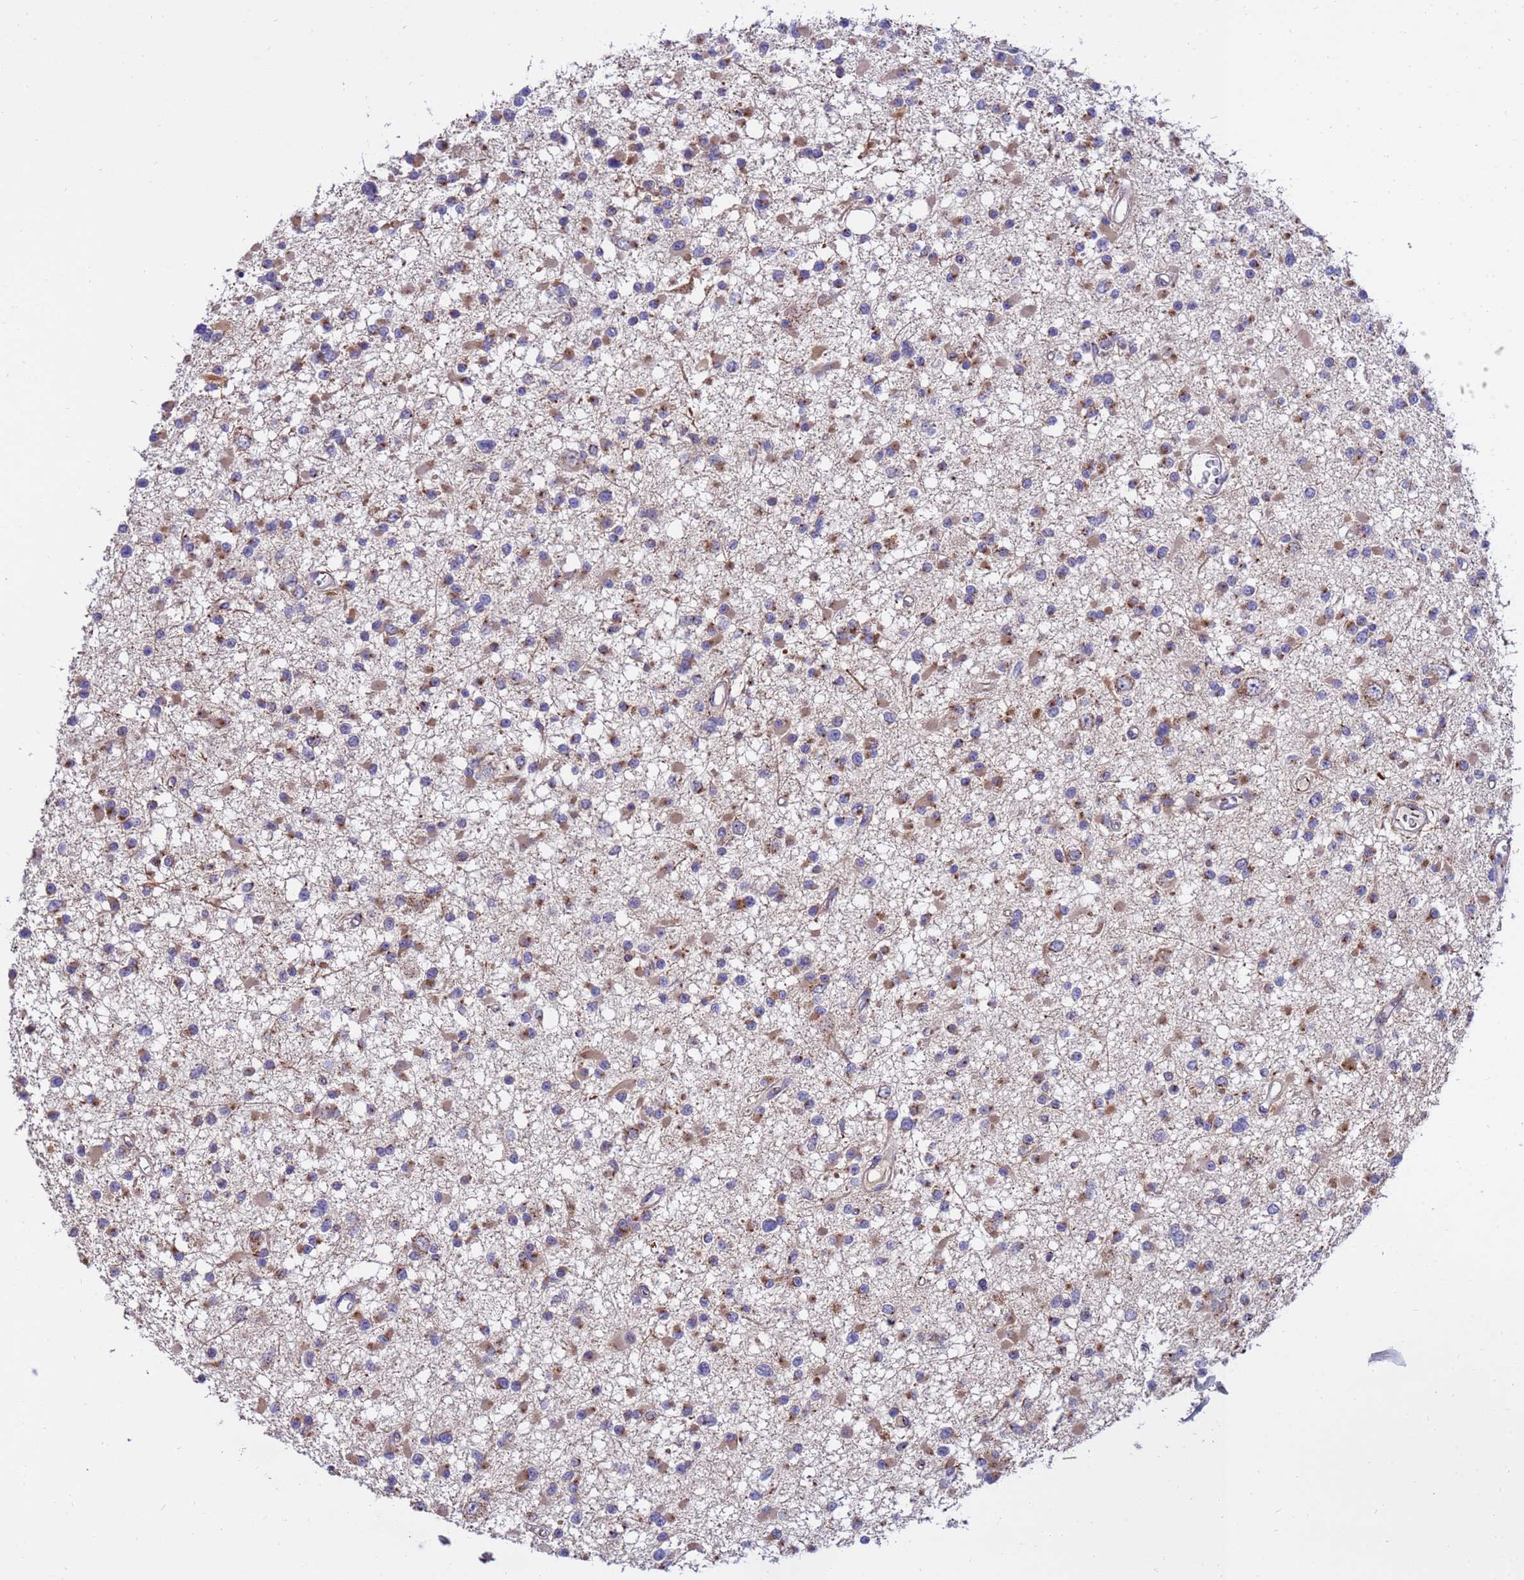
{"staining": {"intensity": "moderate", "quantity": ">75%", "location": "cytoplasmic/membranous"}, "tissue": "glioma", "cell_type": "Tumor cells", "image_type": "cancer", "snomed": [{"axis": "morphology", "description": "Glioma, malignant, Low grade"}, {"axis": "topography", "description": "Brain"}], "caption": "Human glioma stained for a protein (brown) shows moderate cytoplasmic/membranous positive expression in about >75% of tumor cells.", "gene": "HPS3", "patient": {"sex": "female", "age": 22}}